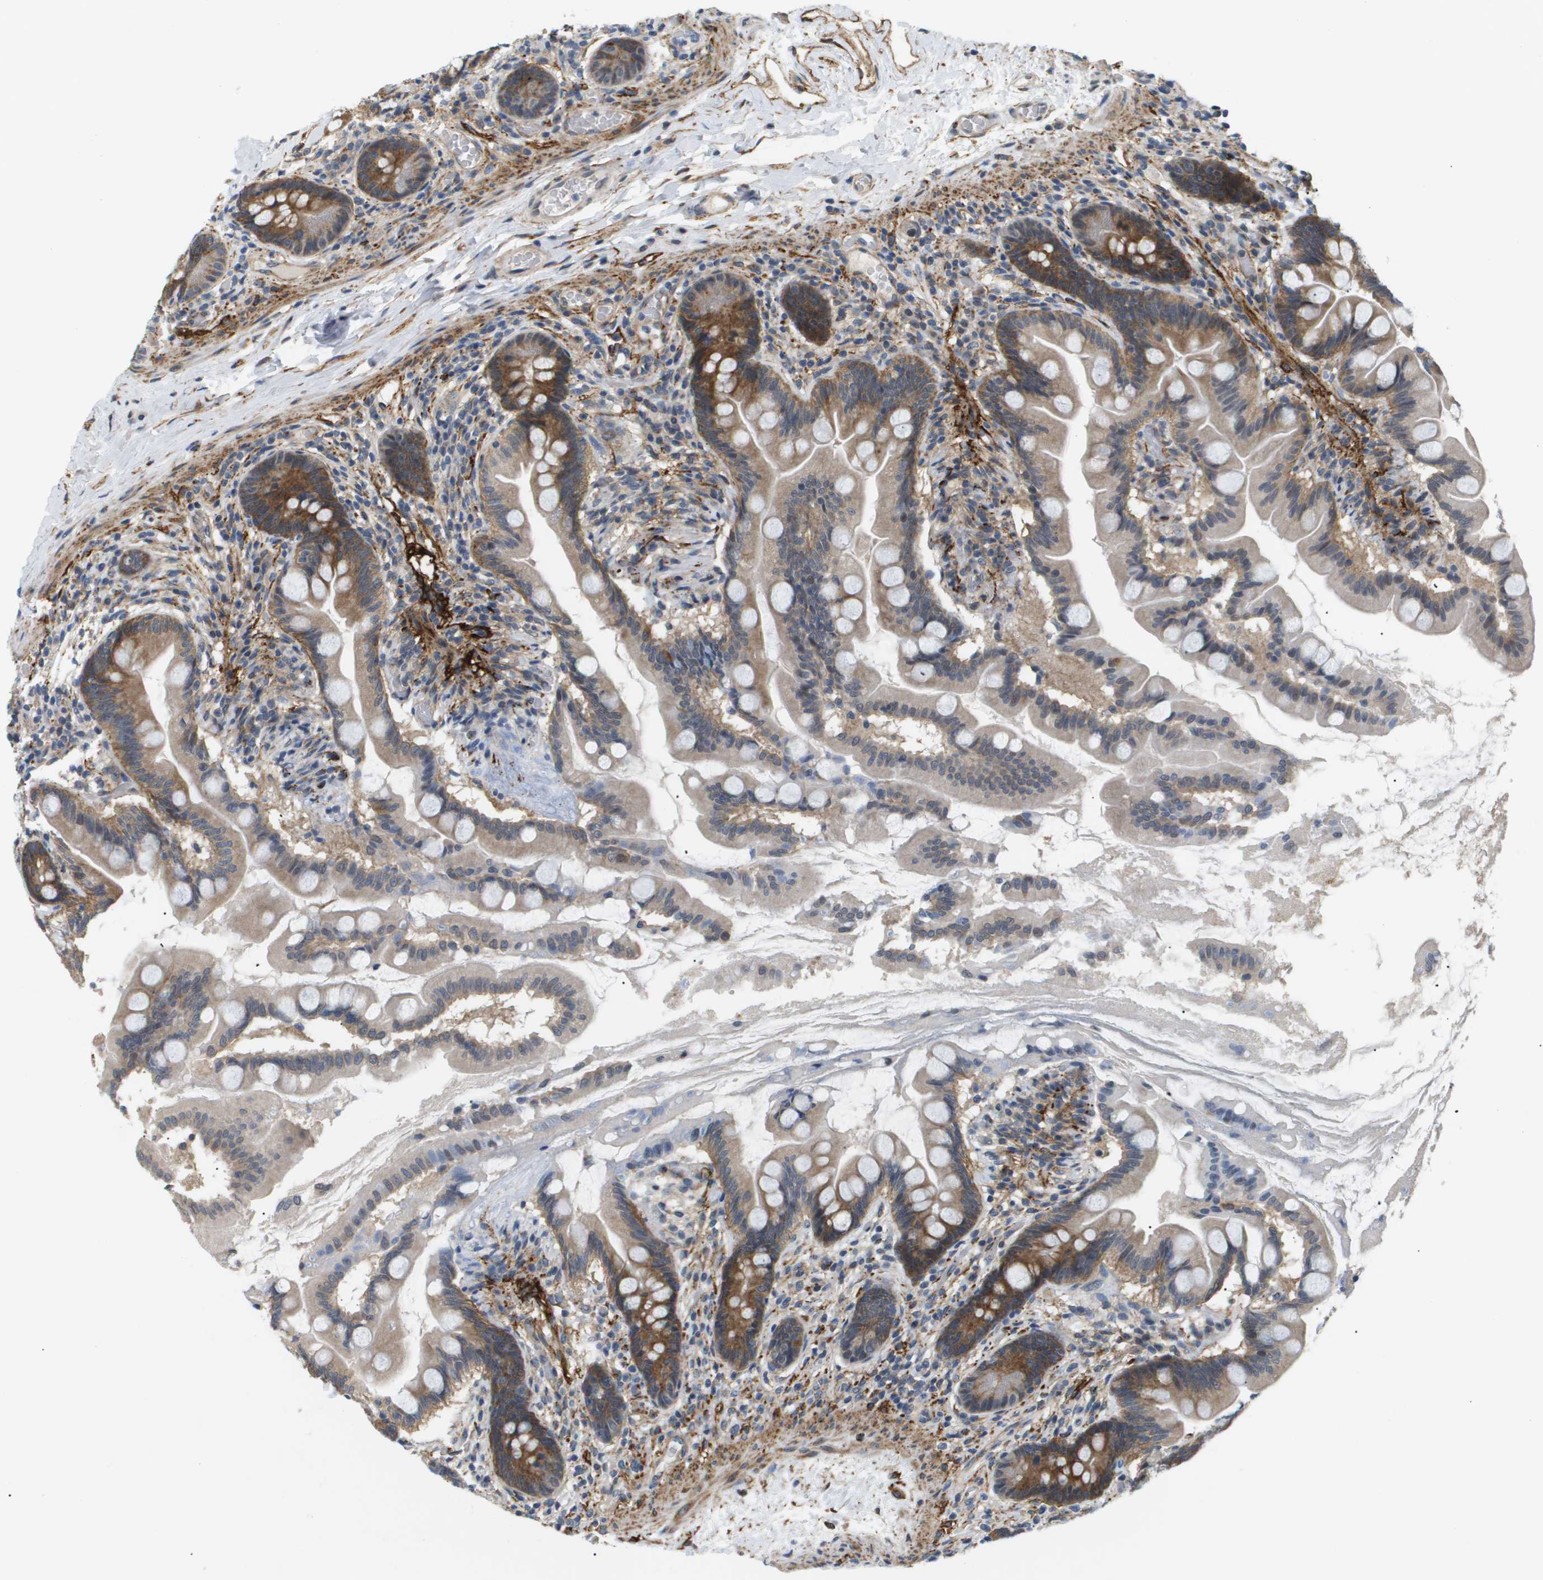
{"staining": {"intensity": "moderate", "quantity": "25%-75%", "location": "cytoplasmic/membranous"}, "tissue": "small intestine", "cell_type": "Glandular cells", "image_type": "normal", "snomed": [{"axis": "morphology", "description": "Normal tissue, NOS"}, {"axis": "topography", "description": "Small intestine"}], "caption": "Small intestine stained with a brown dye displays moderate cytoplasmic/membranous positive expression in about 25%-75% of glandular cells.", "gene": "OTUD5", "patient": {"sex": "female", "age": 56}}